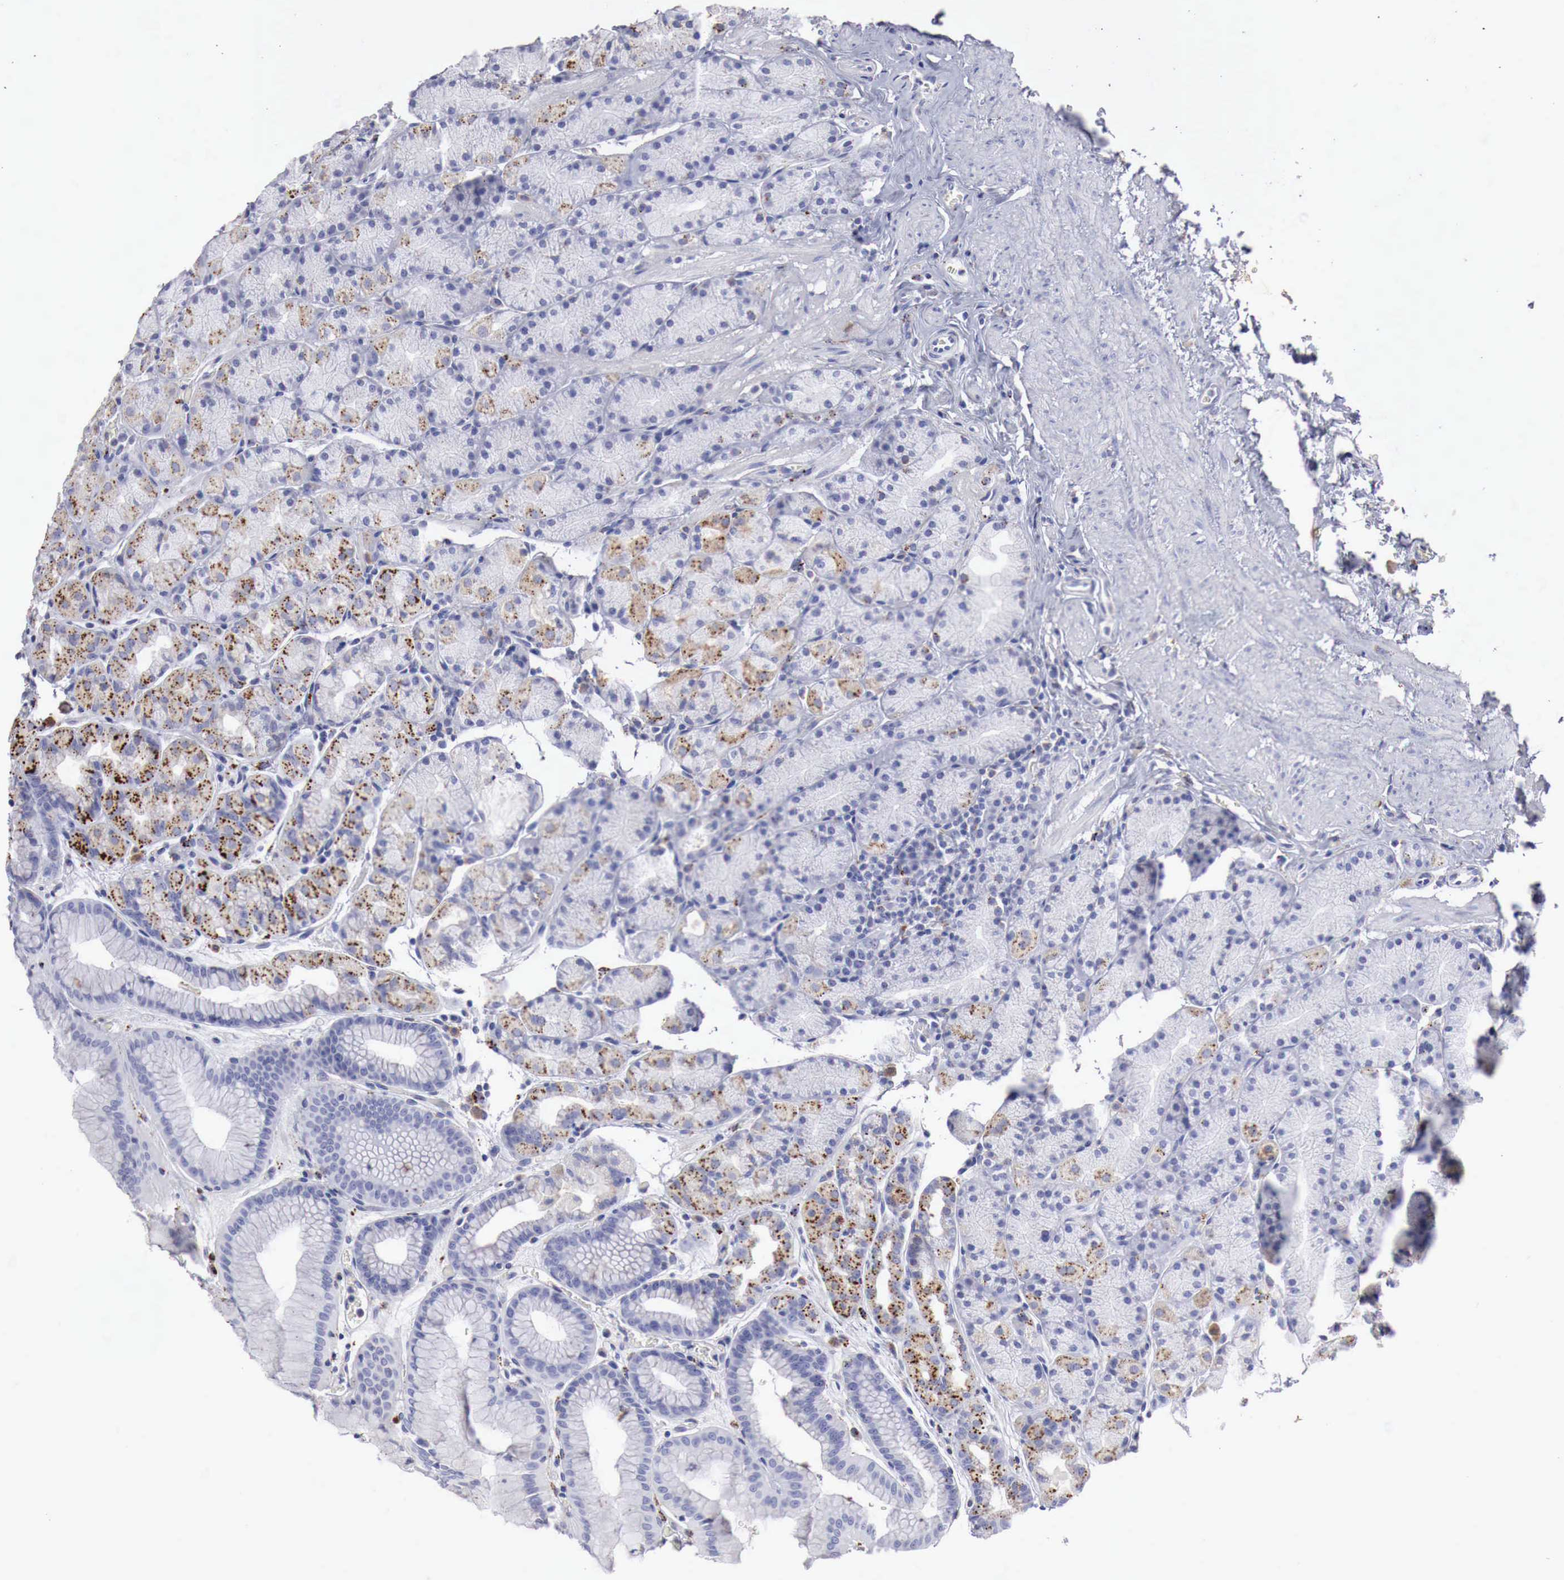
{"staining": {"intensity": "moderate", "quantity": "25%-75%", "location": "cytoplasmic/membranous"}, "tissue": "stomach", "cell_type": "Glandular cells", "image_type": "normal", "snomed": [{"axis": "morphology", "description": "Normal tissue, NOS"}, {"axis": "topography", "description": "Stomach, upper"}], "caption": "Glandular cells display moderate cytoplasmic/membranous positivity in about 25%-75% of cells in unremarkable stomach.", "gene": "GLA", "patient": {"sex": "male", "age": 72}}